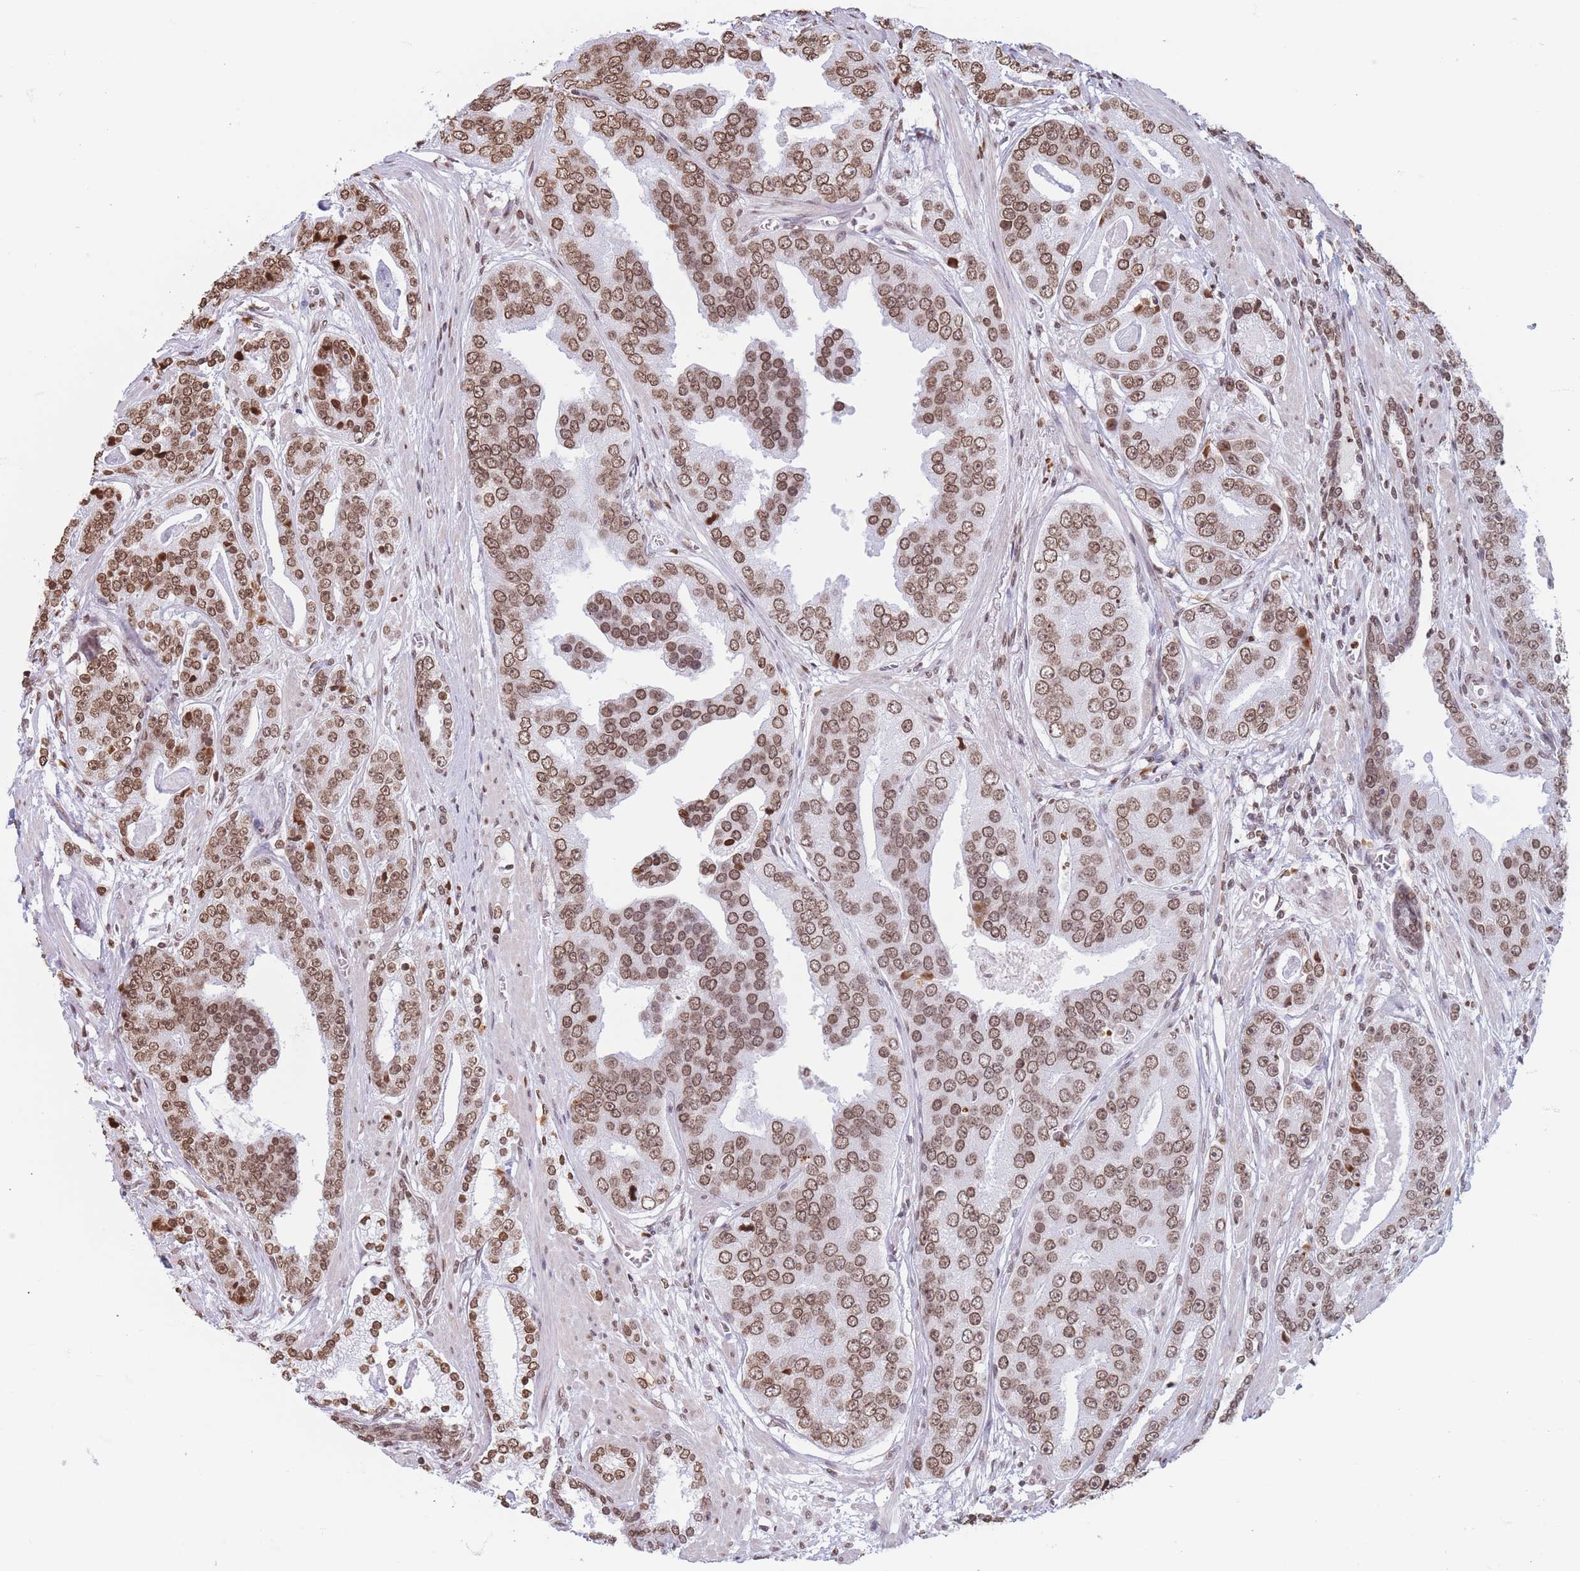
{"staining": {"intensity": "moderate", "quantity": ">75%", "location": "nuclear"}, "tissue": "prostate cancer", "cell_type": "Tumor cells", "image_type": "cancer", "snomed": [{"axis": "morphology", "description": "Adenocarcinoma, High grade"}, {"axis": "topography", "description": "Prostate"}], "caption": "Prostate cancer stained for a protein displays moderate nuclear positivity in tumor cells.", "gene": "RYK", "patient": {"sex": "male", "age": 71}}